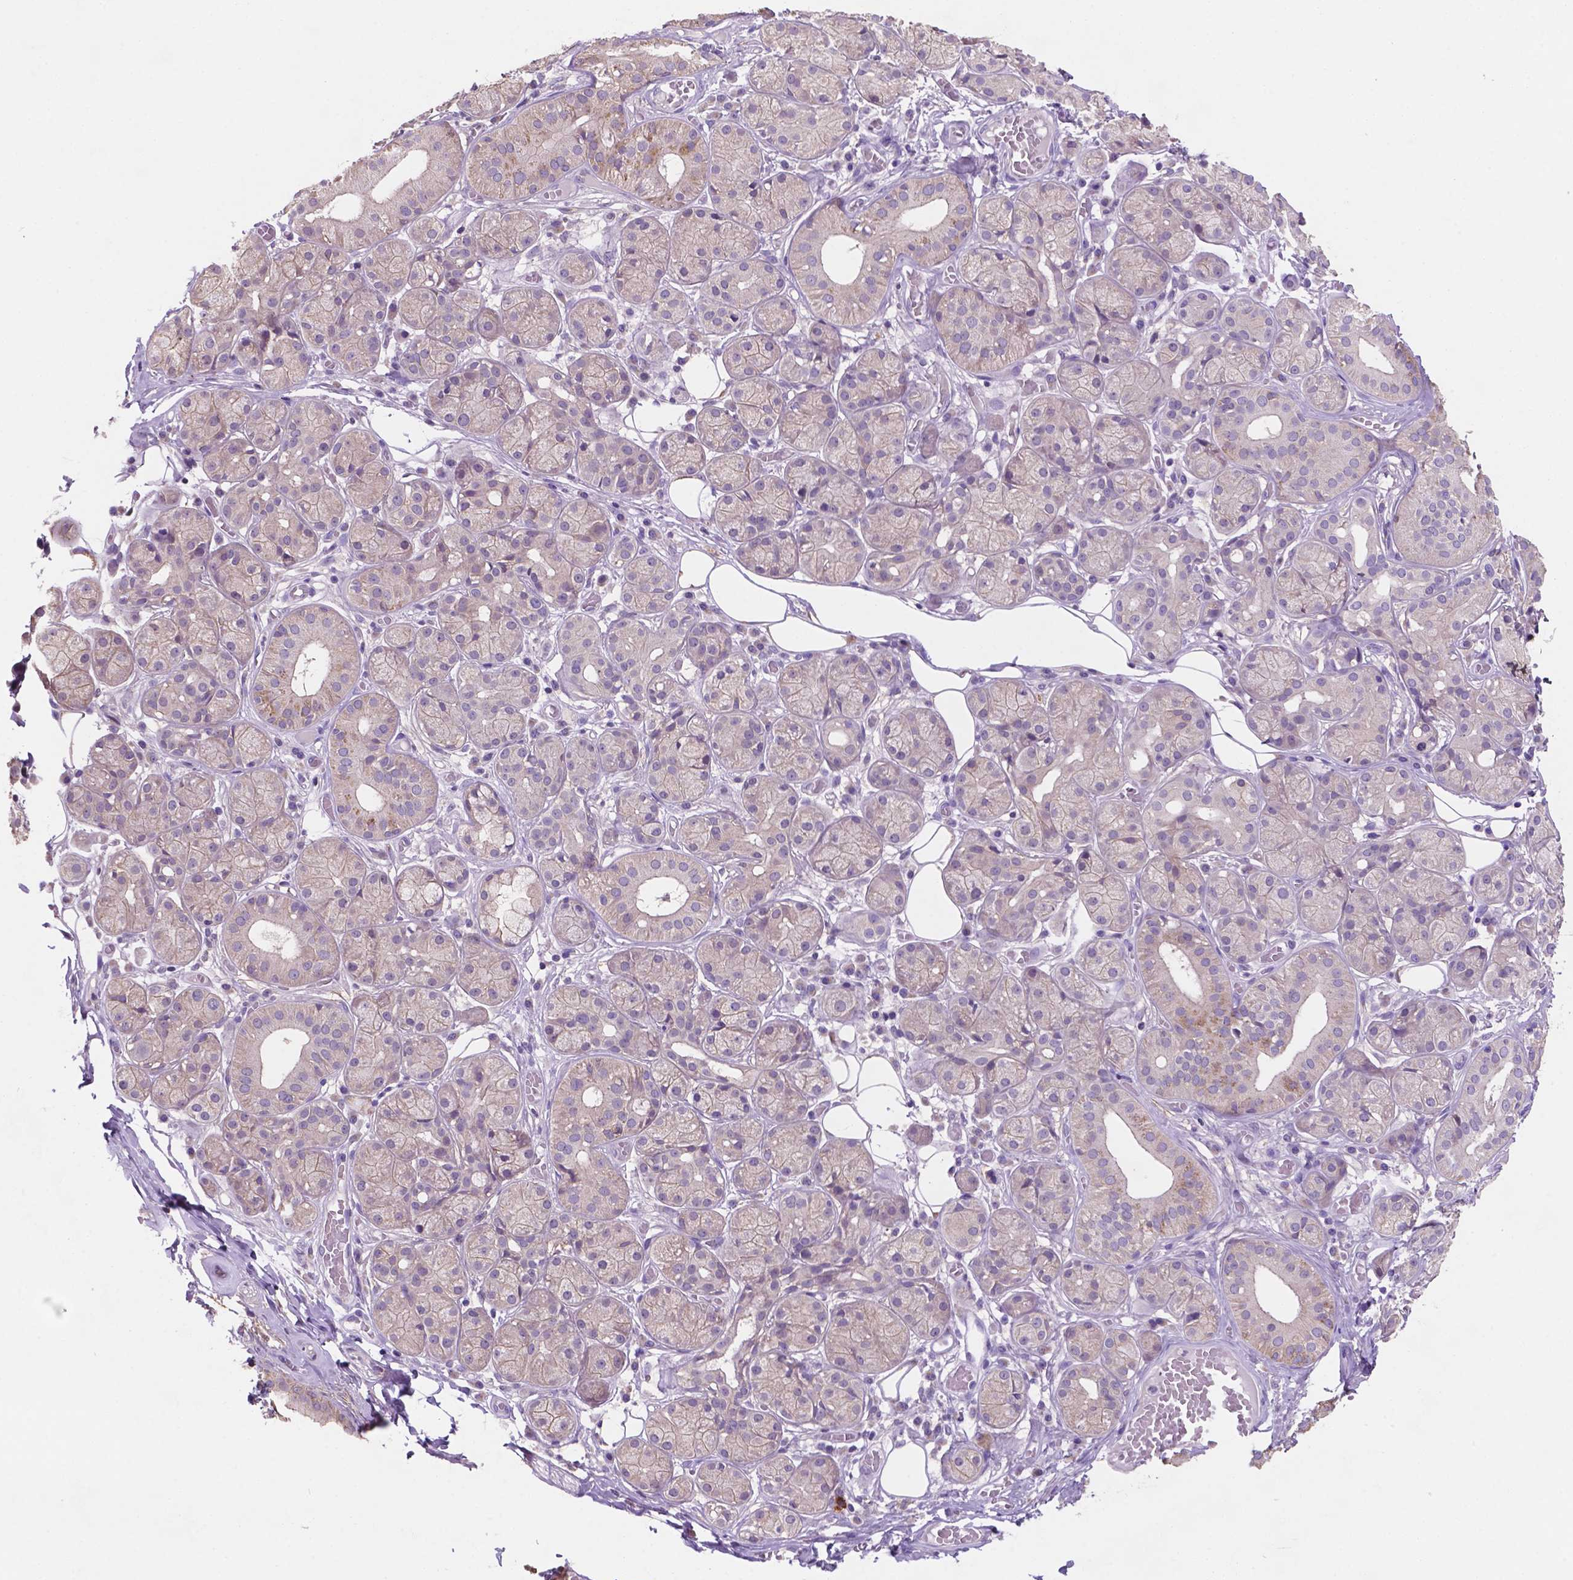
{"staining": {"intensity": "weak", "quantity": "<25%", "location": "cytoplasmic/membranous"}, "tissue": "salivary gland", "cell_type": "Glandular cells", "image_type": "normal", "snomed": [{"axis": "morphology", "description": "Normal tissue, NOS"}, {"axis": "topography", "description": "Salivary gland"}, {"axis": "topography", "description": "Peripheral nerve tissue"}], "caption": "An immunohistochemistry (IHC) histopathology image of normal salivary gland is shown. There is no staining in glandular cells of salivary gland. (Brightfield microscopy of DAB immunohistochemistry (IHC) at high magnification).", "gene": "MKRN2OS", "patient": {"sex": "male", "age": 71}}